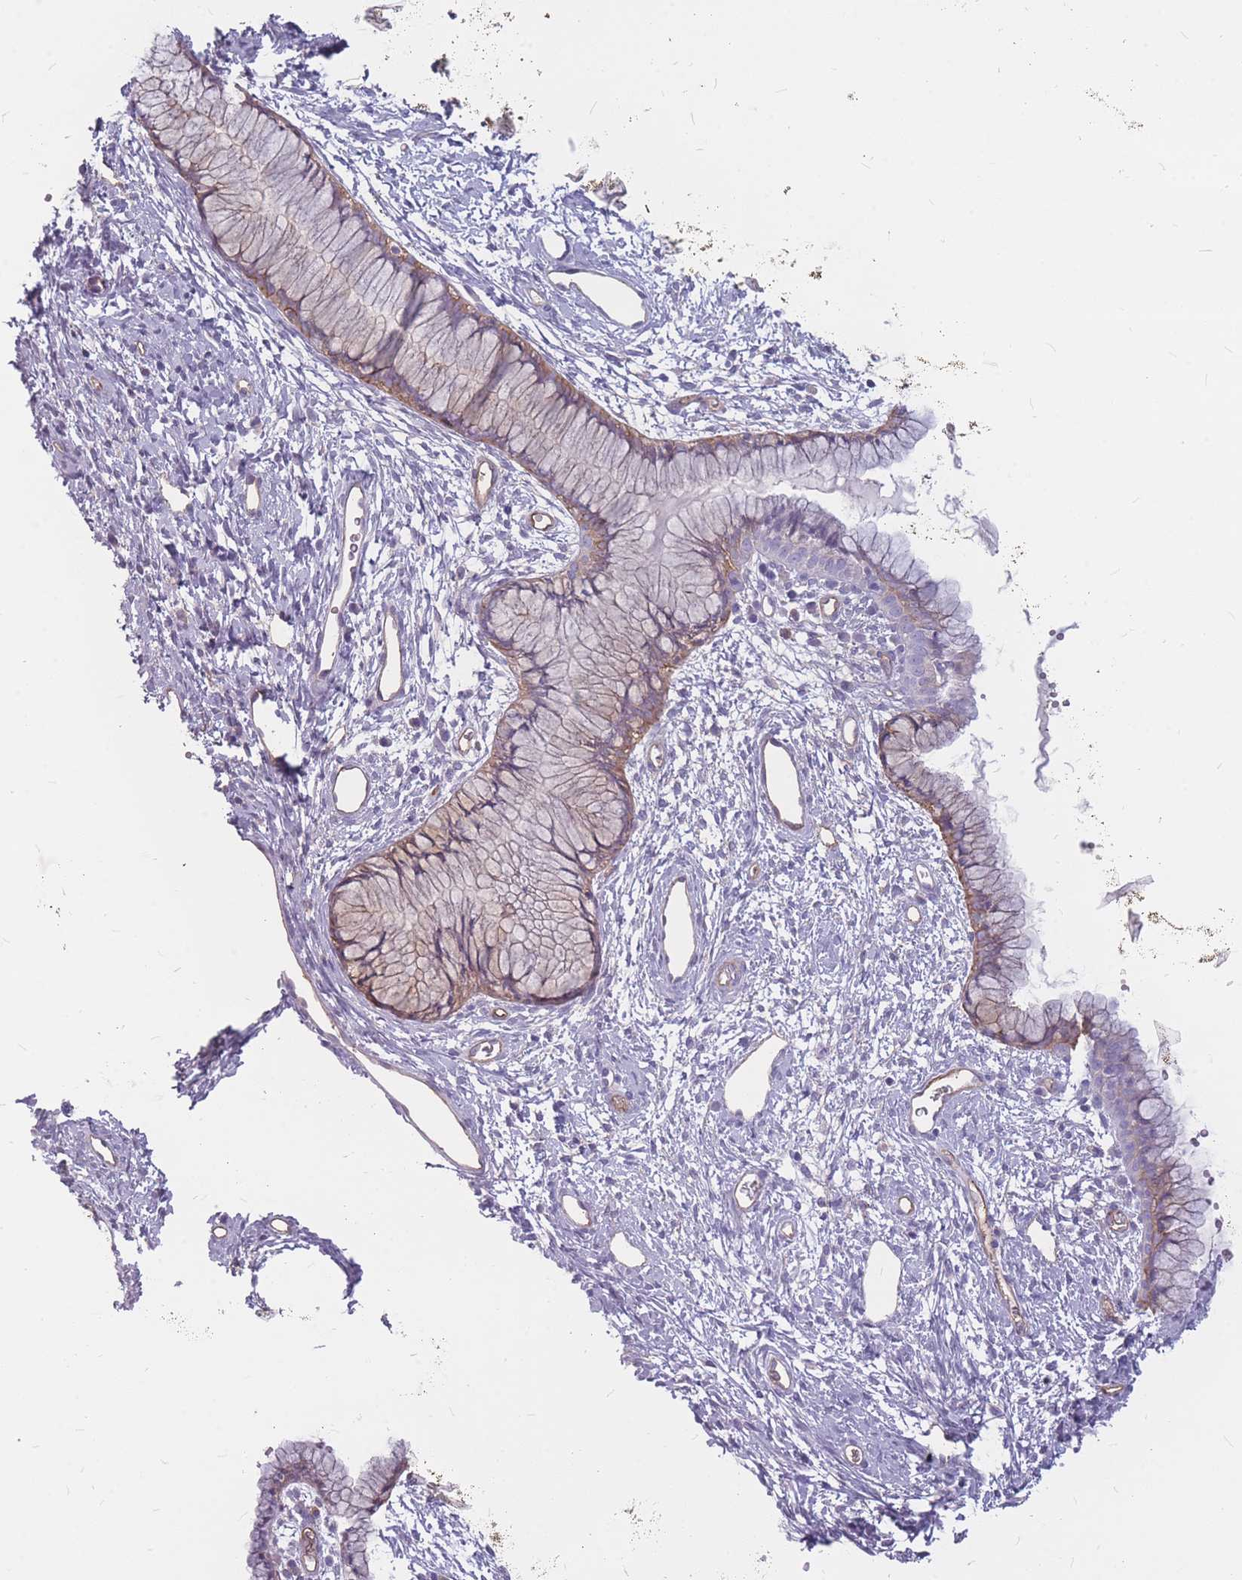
{"staining": {"intensity": "weak", "quantity": "25%-75%", "location": "cytoplasmic/membranous"}, "tissue": "cervix", "cell_type": "Glandular cells", "image_type": "normal", "snomed": [{"axis": "morphology", "description": "Normal tissue, NOS"}, {"axis": "topography", "description": "Cervix"}], "caption": "A histopathology image showing weak cytoplasmic/membranous expression in approximately 25%-75% of glandular cells in unremarkable cervix, as visualized by brown immunohistochemical staining.", "gene": "GNA11", "patient": {"sex": "female", "age": 42}}